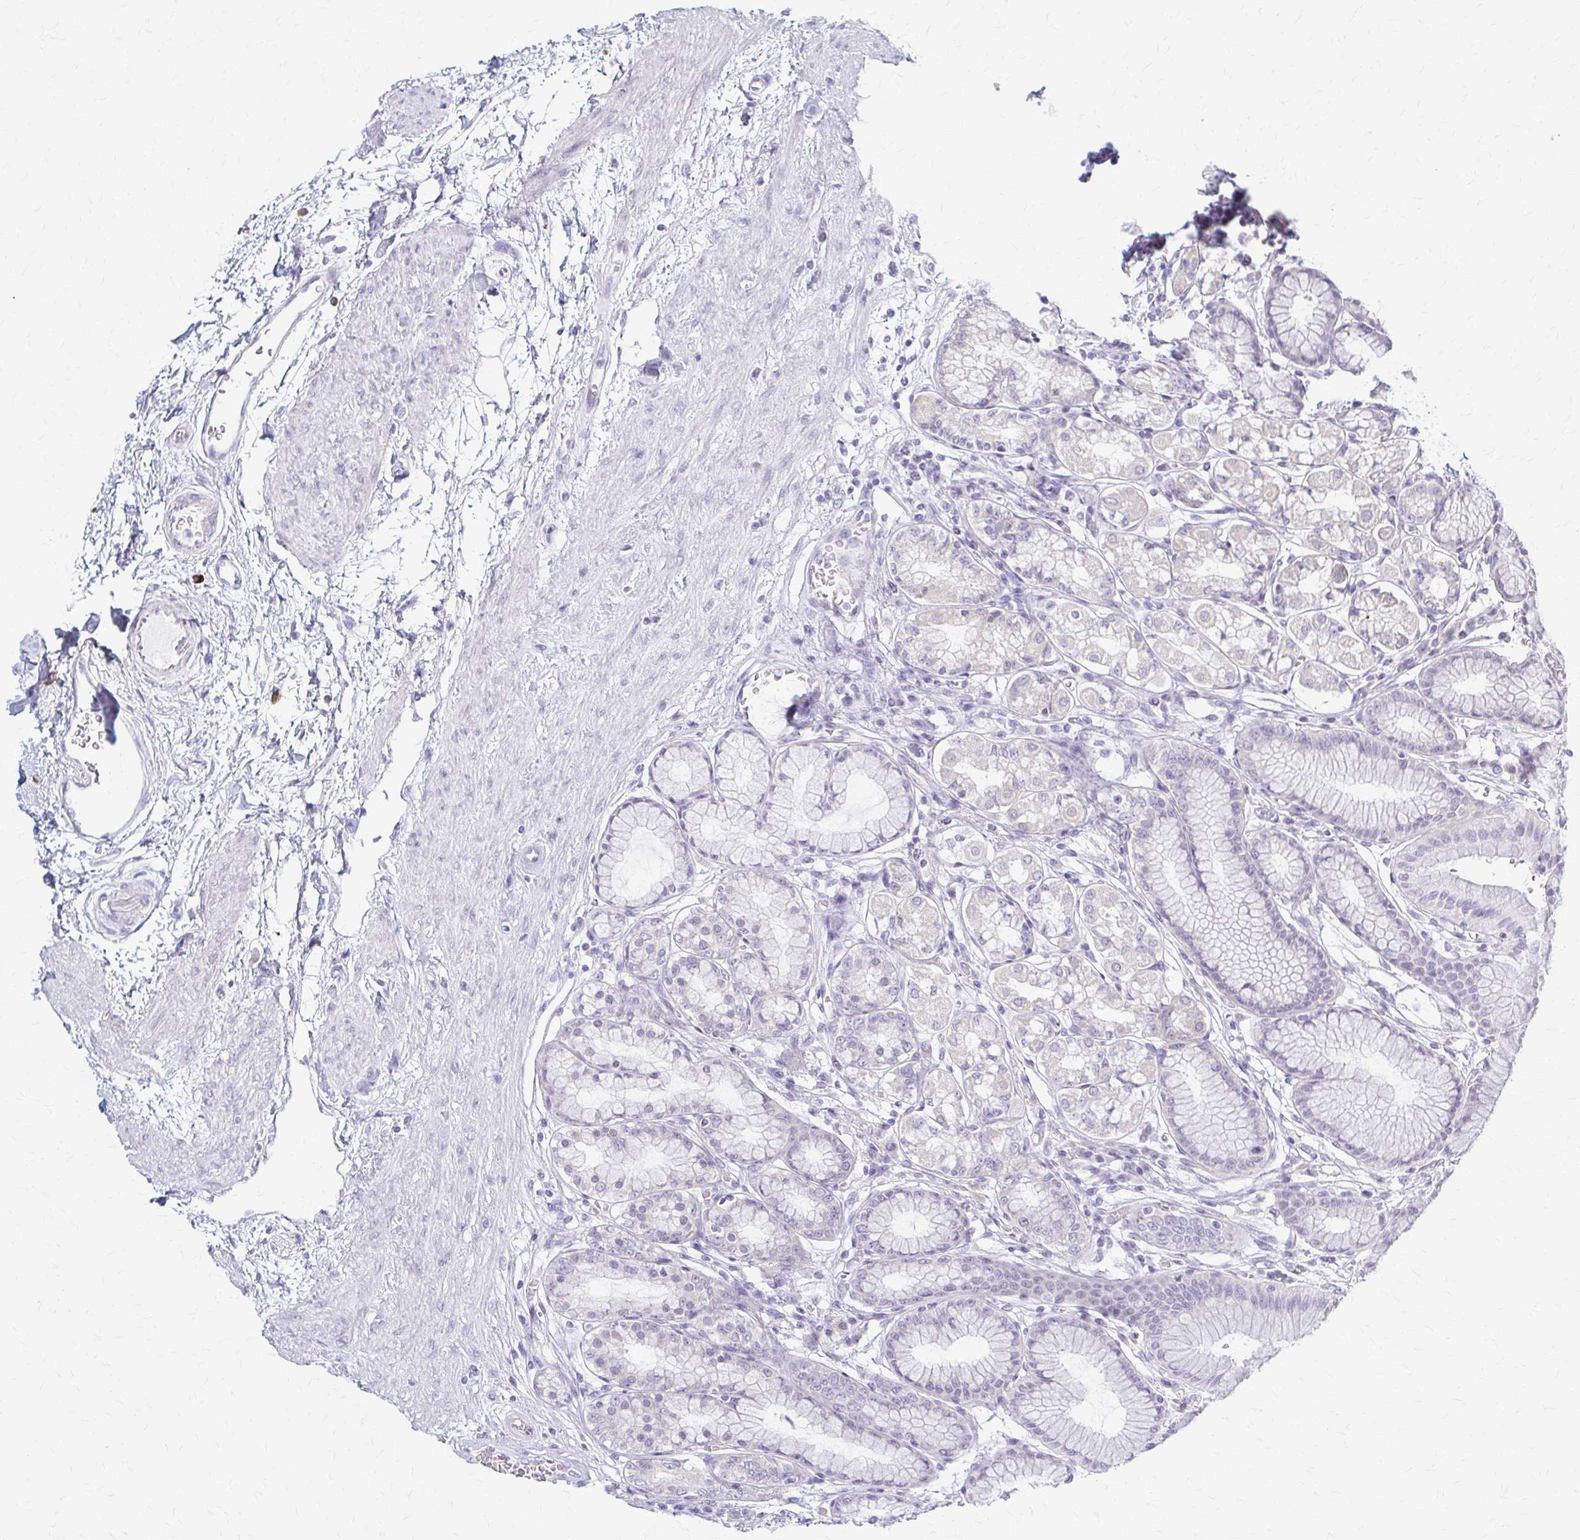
{"staining": {"intensity": "weak", "quantity": "<25%", "location": "cytoplasmic/membranous"}, "tissue": "stomach", "cell_type": "Glandular cells", "image_type": "normal", "snomed": [{"axis": "morphology", "description": "Normal tissue, NOS"}, {"axis": "topography", "description": "Stomach"}, {"axis": "topography", "description": "Stomach, lower"}], "caption": "Photomicrograph shows no protein positivity in glandular cells of unremarkable stomach.", "gene": "PRKRA", "patient": {"sex": "male", "age": 76}}